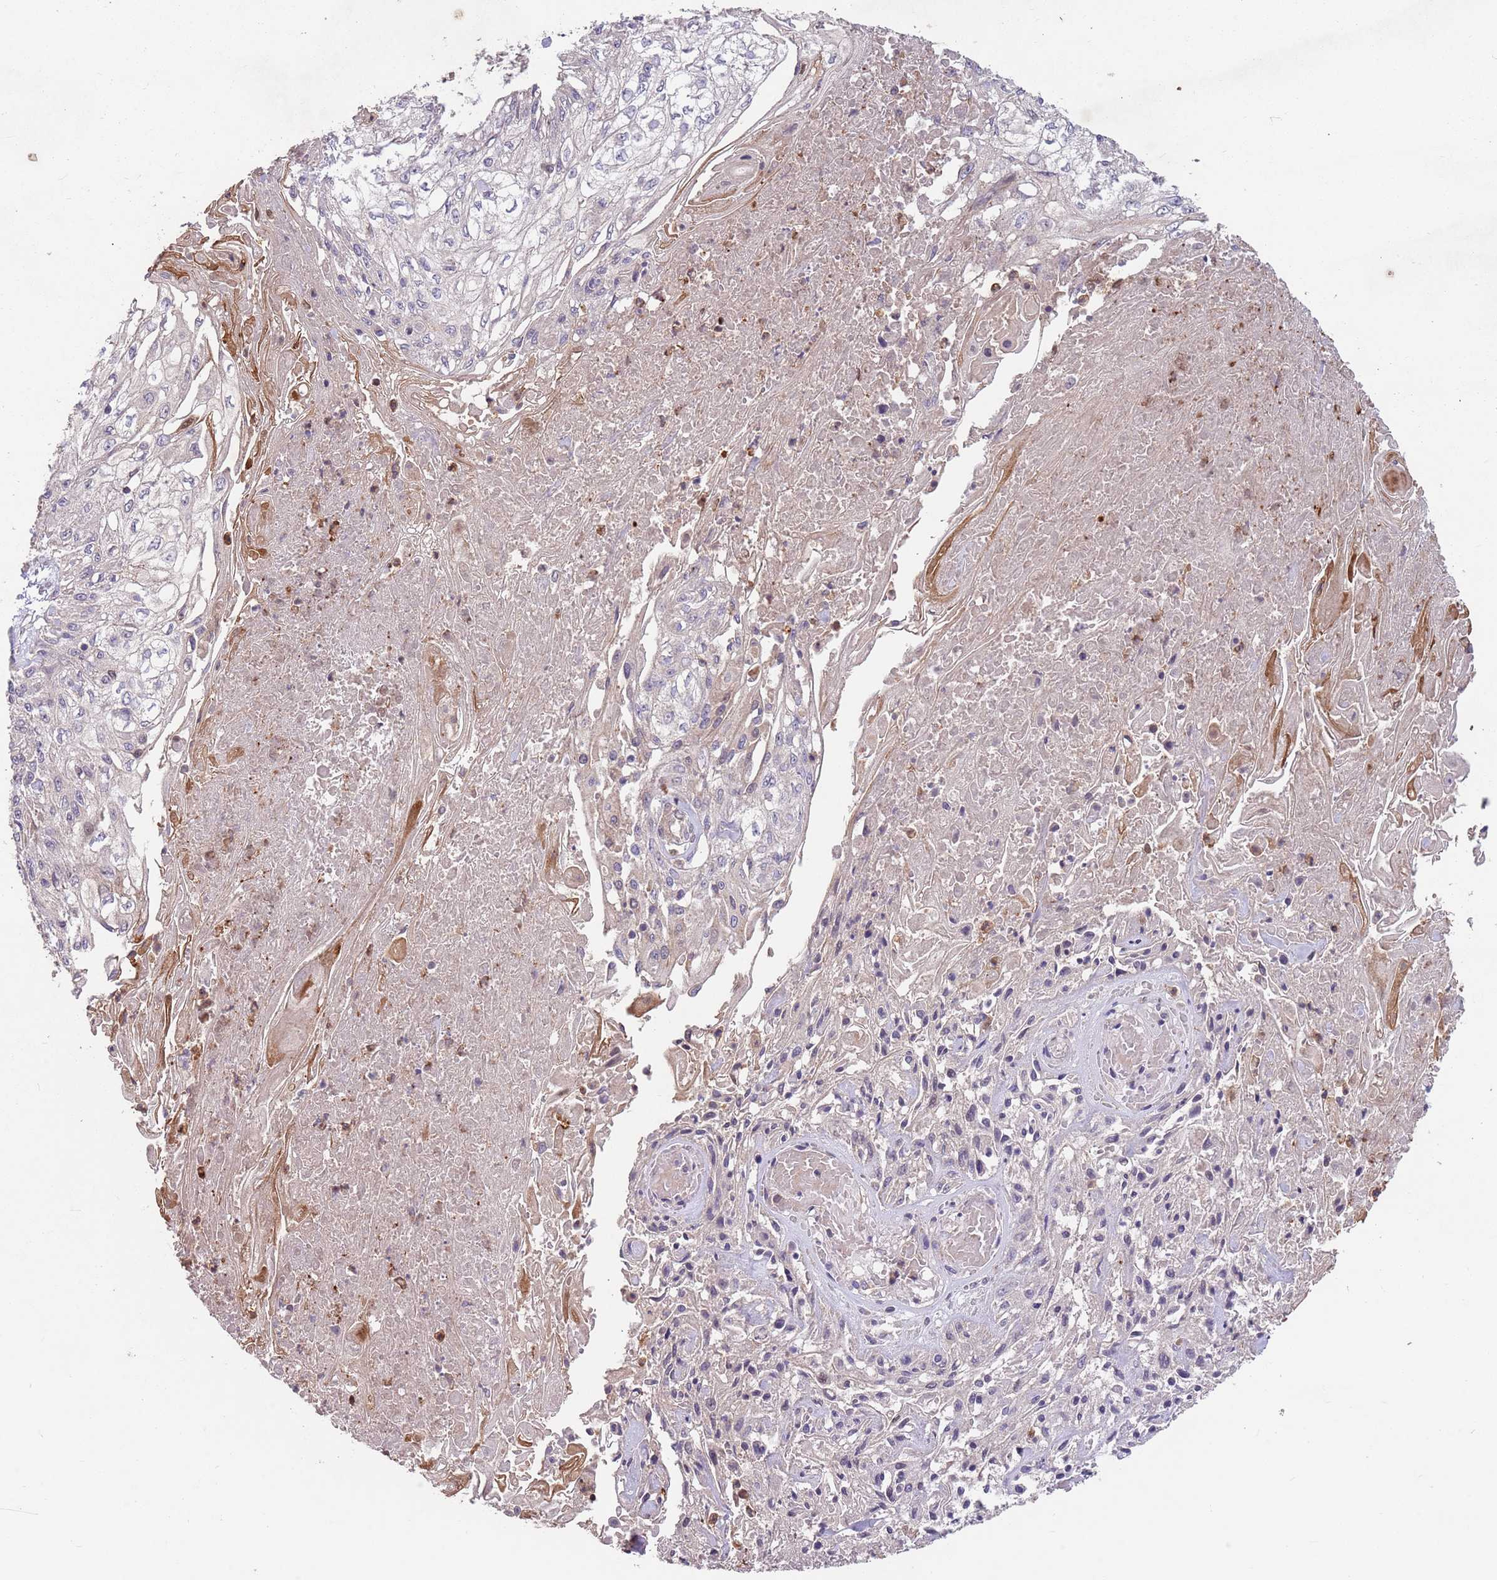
{"staining": {"intensity": "negative", "quantity": "none", "location": "none"}, "tissue": "skin cancer", "cell_type": "Tumor cells", "image_type": "cancer", "snomed": [{"axis": "morphology", "description": "Squamous cell carcinoma, NOS"}, {"axis": "morphology", "description": "Squamous cell carcinoma, metastatic, NOS"}, {"axis": "topography", "description": "Skin"}, {"axis": "topography", "description": "Lymph node"}], "caption": "This is a image of immunohistochemistry (IHC) staining of skin cancer, which shows no expression in tumor cells.", "gene": "MEI1", "patient": {"sex": "male", "age": 75}}